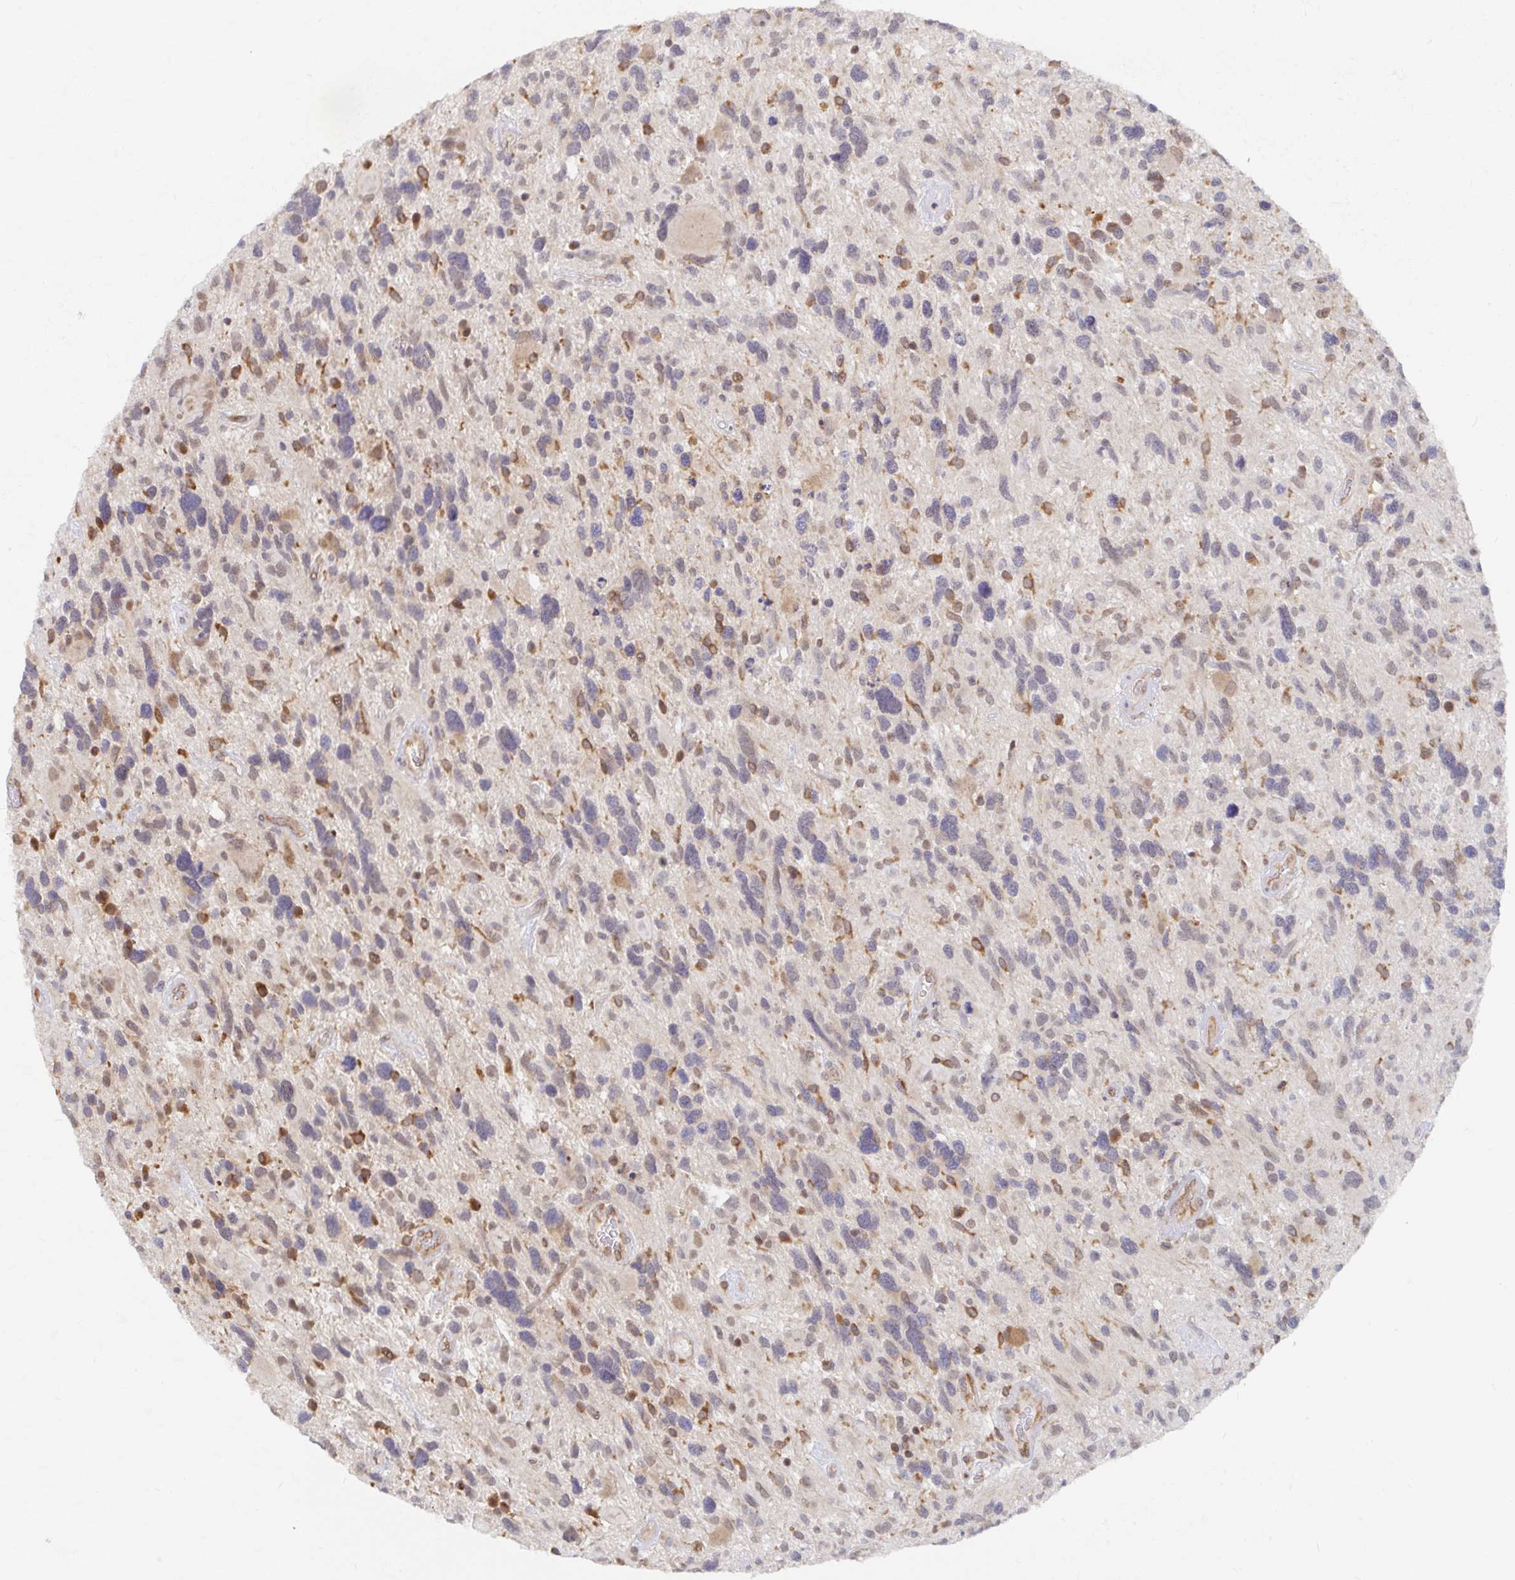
{"staining": {"intensity": "moderate", "quantity": "<25%", "location": "cytoplasmic/membranous"}, "tissue": "glioma", "cell_type": "Tumor cells", "image_type": "cancer", "snomed": [{"axis": "morphology", "description": "Glioma, malignant, High grade"}, {"axis": "topography", "description": "Brain"}], "caption": "Moderate cytoplasmic/membranous positivity is seen in approximately <25% of tumor cells in glioma.", "gene": "ALG1", "patient": {"sex": "male", "age": 49}}